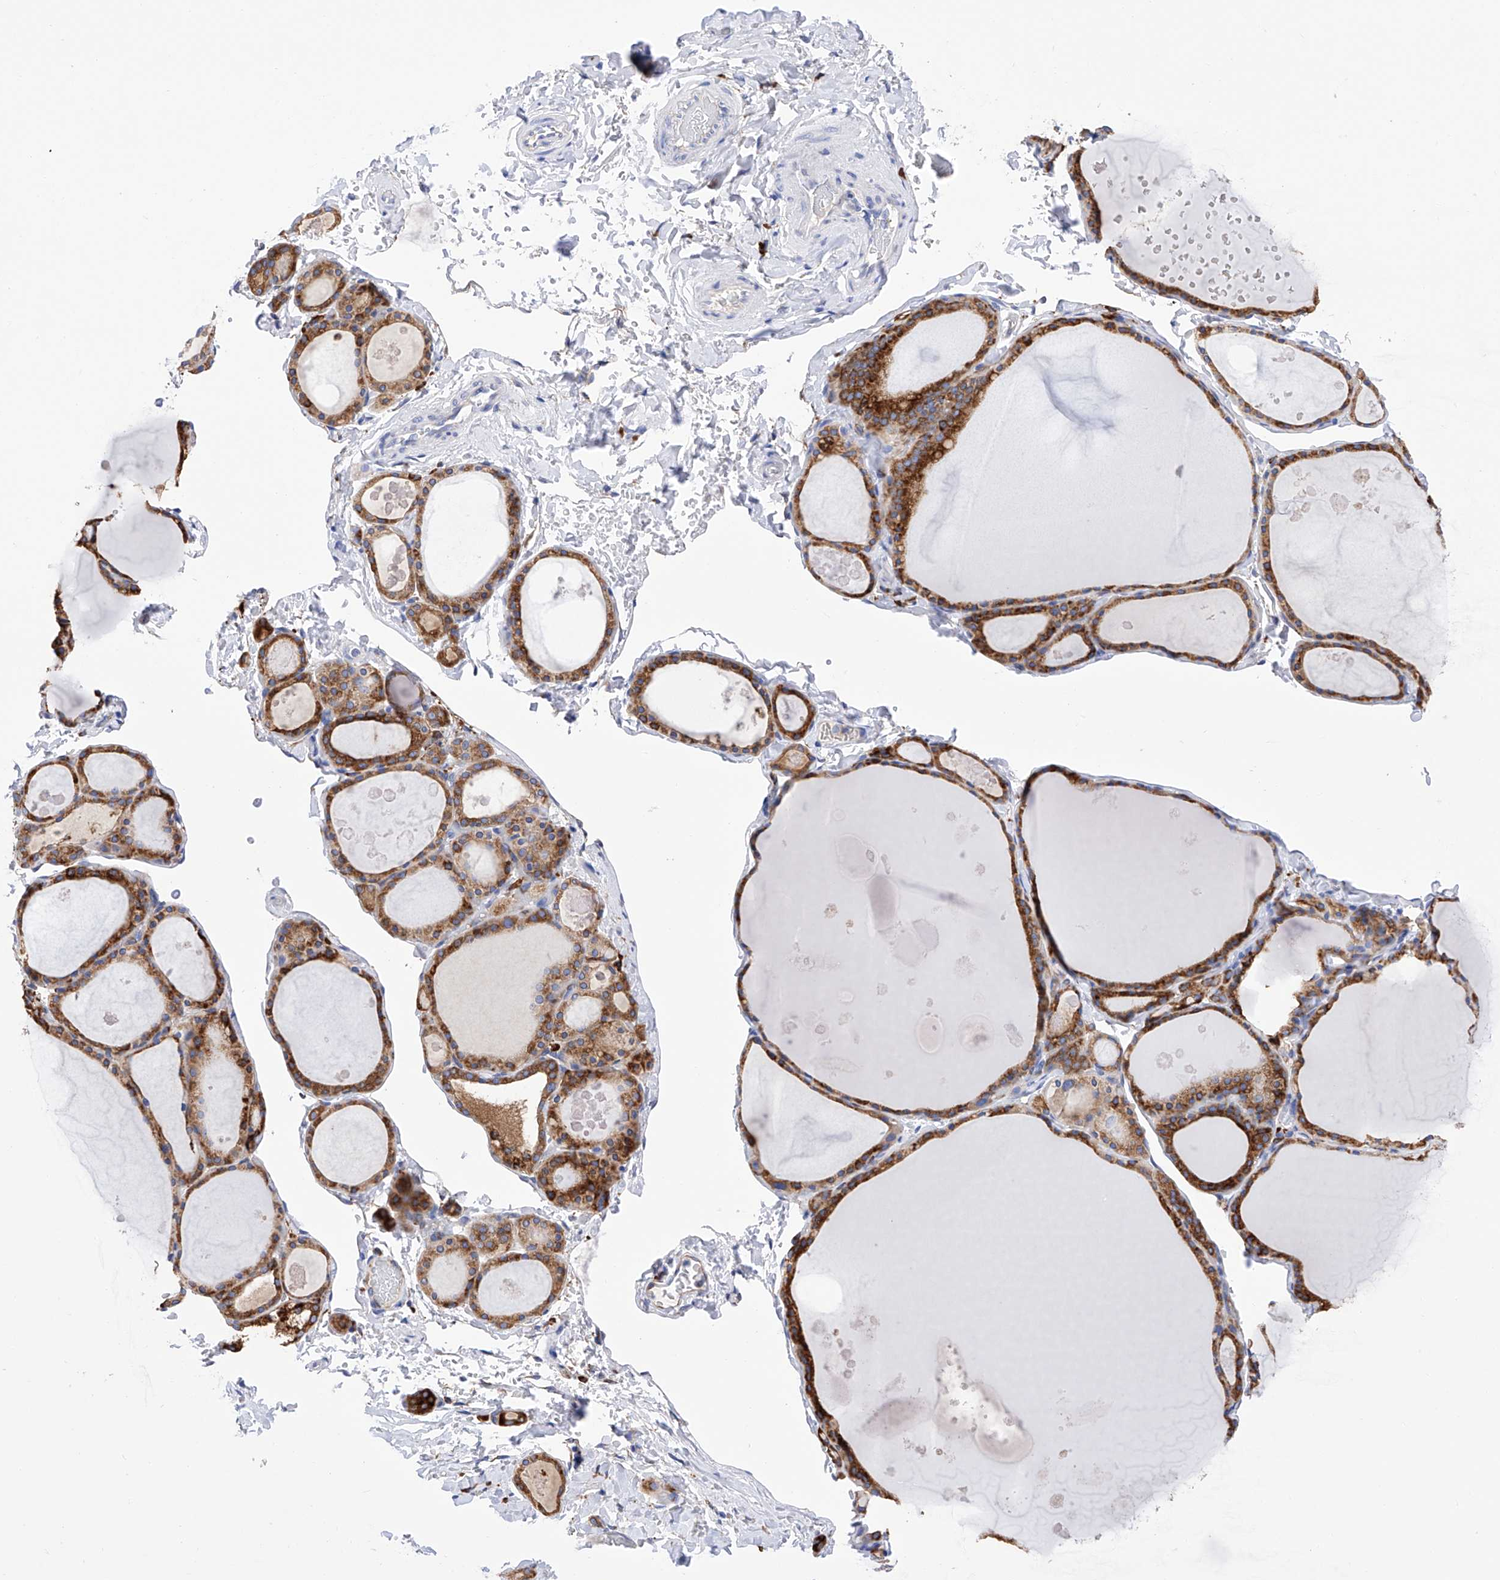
{"staining": {"intensity": "strong", "quantity": ">75%", "location": "cytoplasmic/membranous"}, "tissue": "thyroid gland", "cell_type": "Glandular cells", "image_type": "normal", "snomed": [{"axis": "morphology", "description": "Normal tissue, NOS"}, {"axis": "topography", "description": "Thyroid gland"}], "caption": "DAB immunohistochemical staining of benign thyroid gland reveals strong cytoplasmic/membranous protein positivity in about >75% of glandular cells. The protein of interest is shown in brown color, while the nuclei are stained blue.", "gene": "PDIA5", "patient": {"sex": "male", "age": 56}}